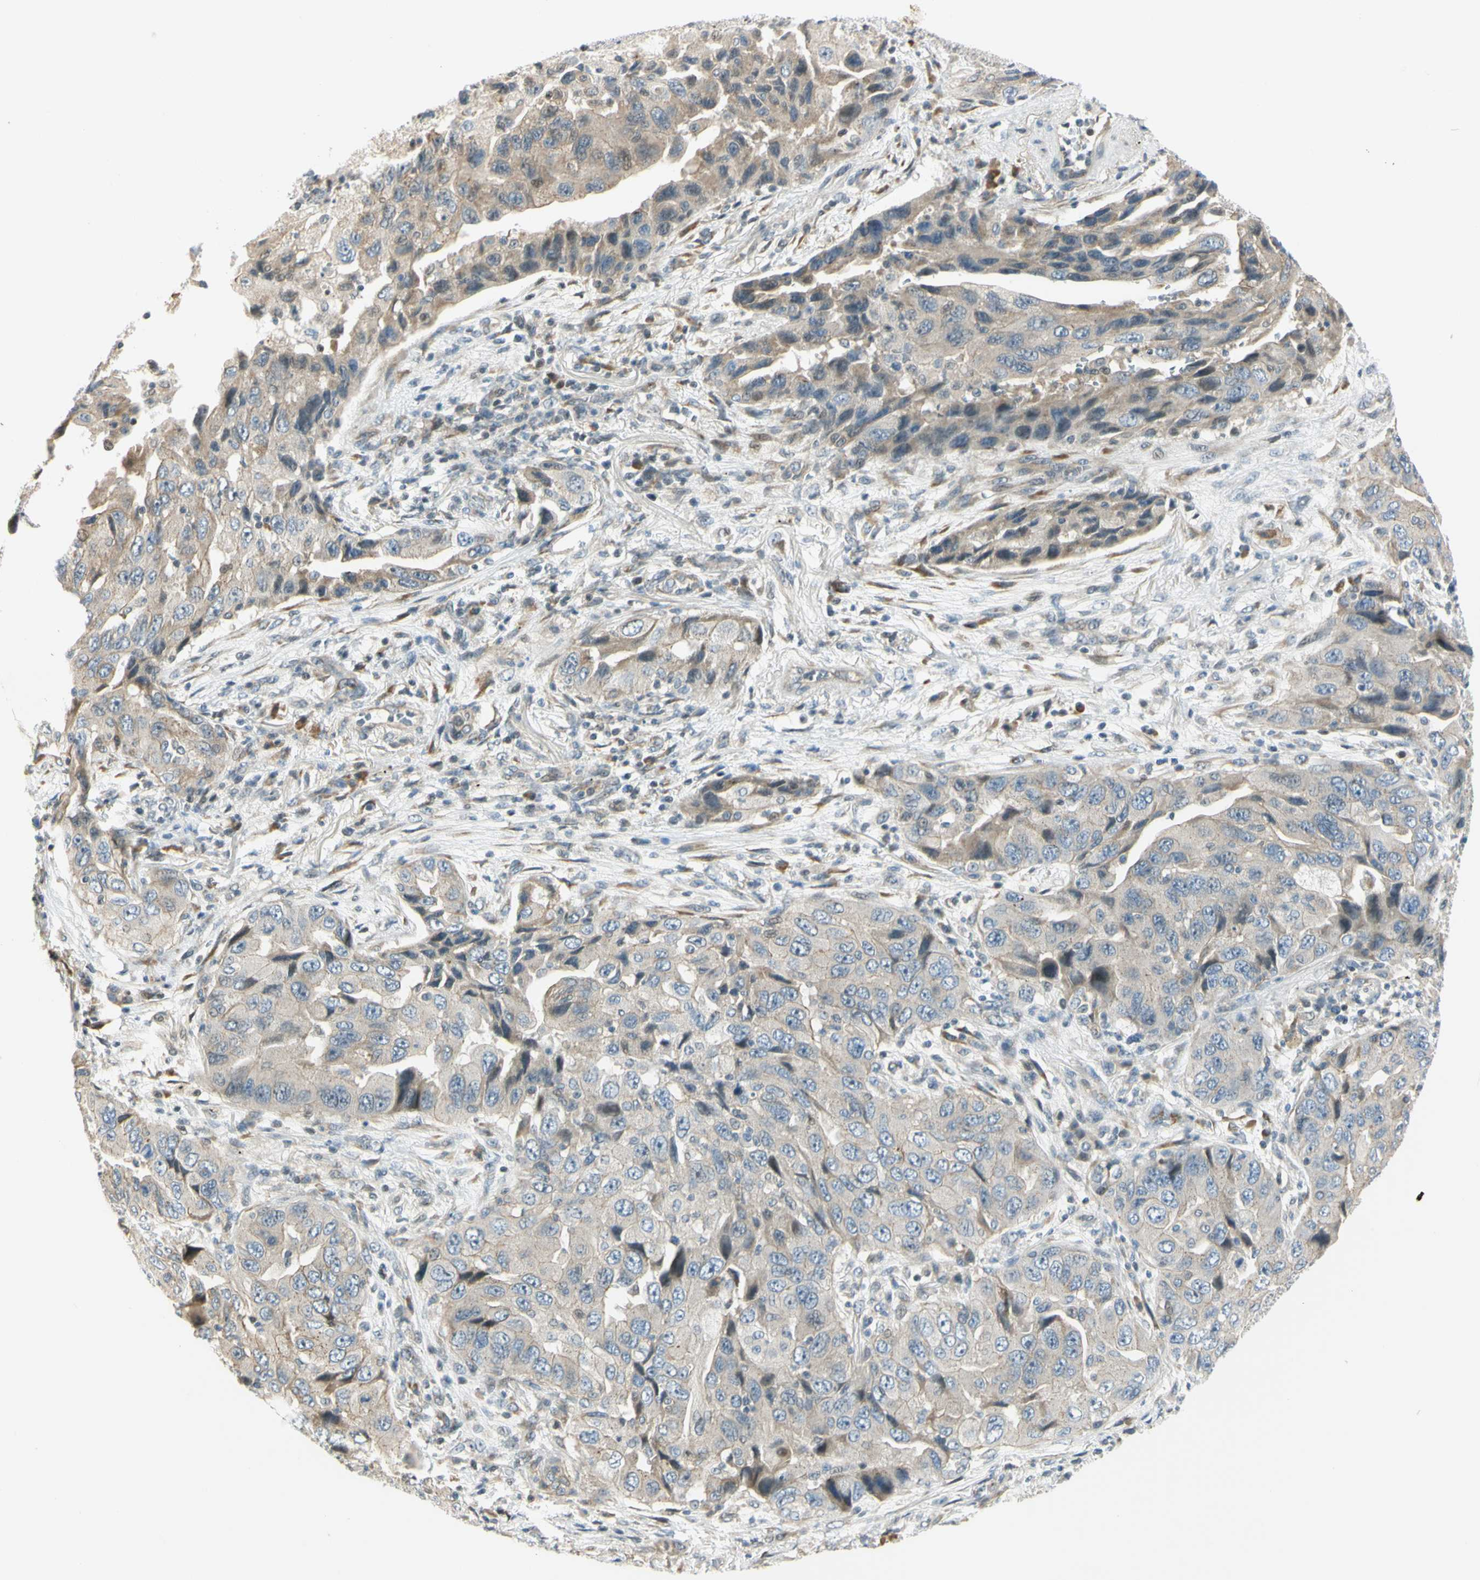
{"staining": {"intensity": "weak", "quantity": "25%-75%", "location": "cytoplasmic/membranous"}, "tissue": "lung cancer", "cell_type": "Tumor cells", "image_type": "cancer", "snomed": [{"axis": "morphology", "description": "Adenocarcinoma, NOS"}, {"axis": "topography", "description": "Lung"}], "caption": "Lung cancer stained with IHC demonstrates weak cytoplasmic/membranous positivity in approximately 25%-75% of tumor cells. The staining is performed using DAB brown chromogen to label protein expression. The nuclei are counter-stained blue using hematoxylin.", "gene": "NPDC1", "patient": {"sex": "female", "age": 65}}